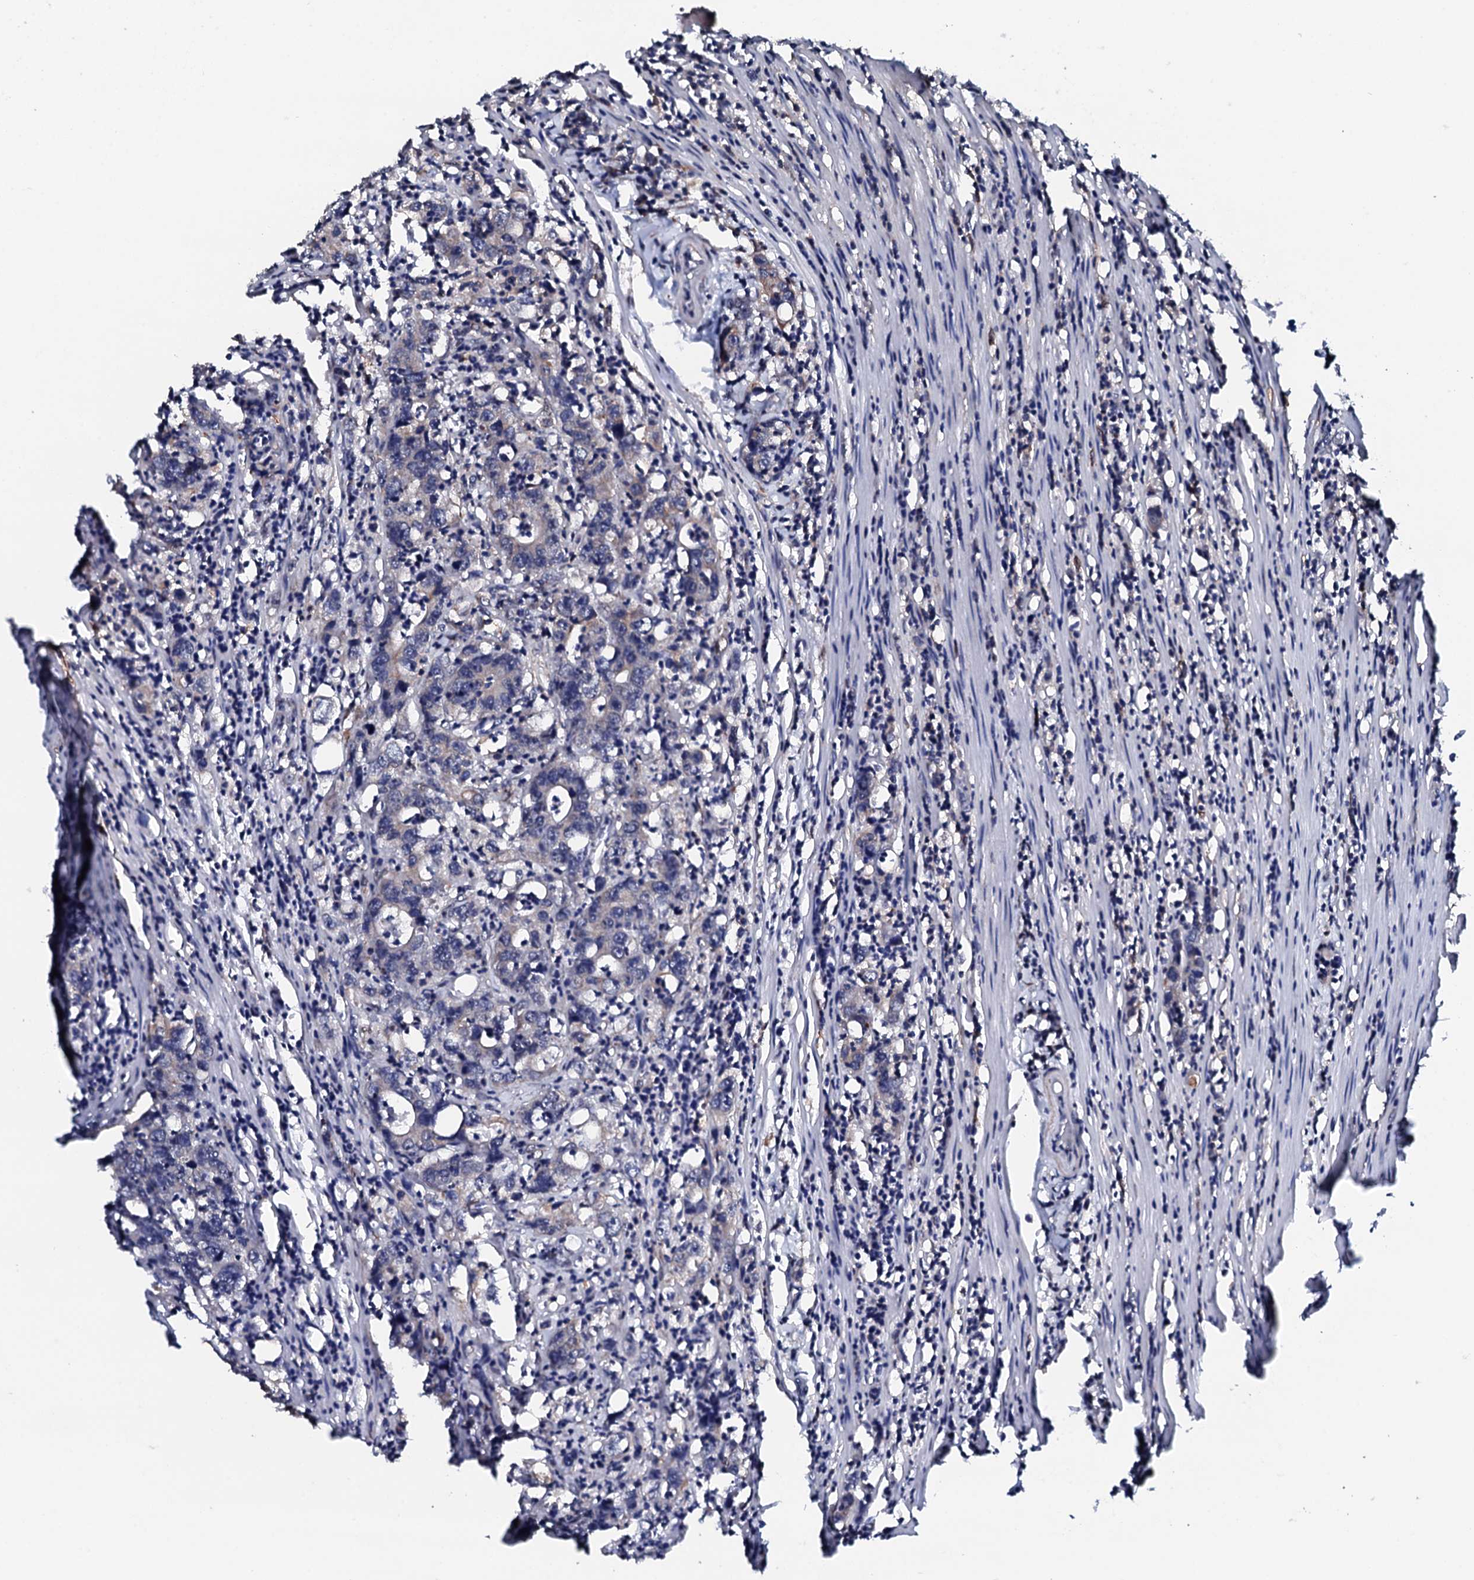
{"staining": {"intensity": "weak", "quantity": "<25%", "location": "cytoplasmic/membranous"}, "tissue": "colorectal cancer", "cell_type": "Tumor cells", "image_type": "cancer", "snomed": [{"axis": "morphology", "description": "Adenocarcinoma, NOS"}, {"axis": "topography", "description": "Colon"}], "caption": "Immunohistochemistry of human colorectal cancer (adenocarcinoma) demonstrates no staining in tumor cells. Nuclei are stained in blue.", "gene": "EDC3", "patient": {"sex": "female", "age": 75}}